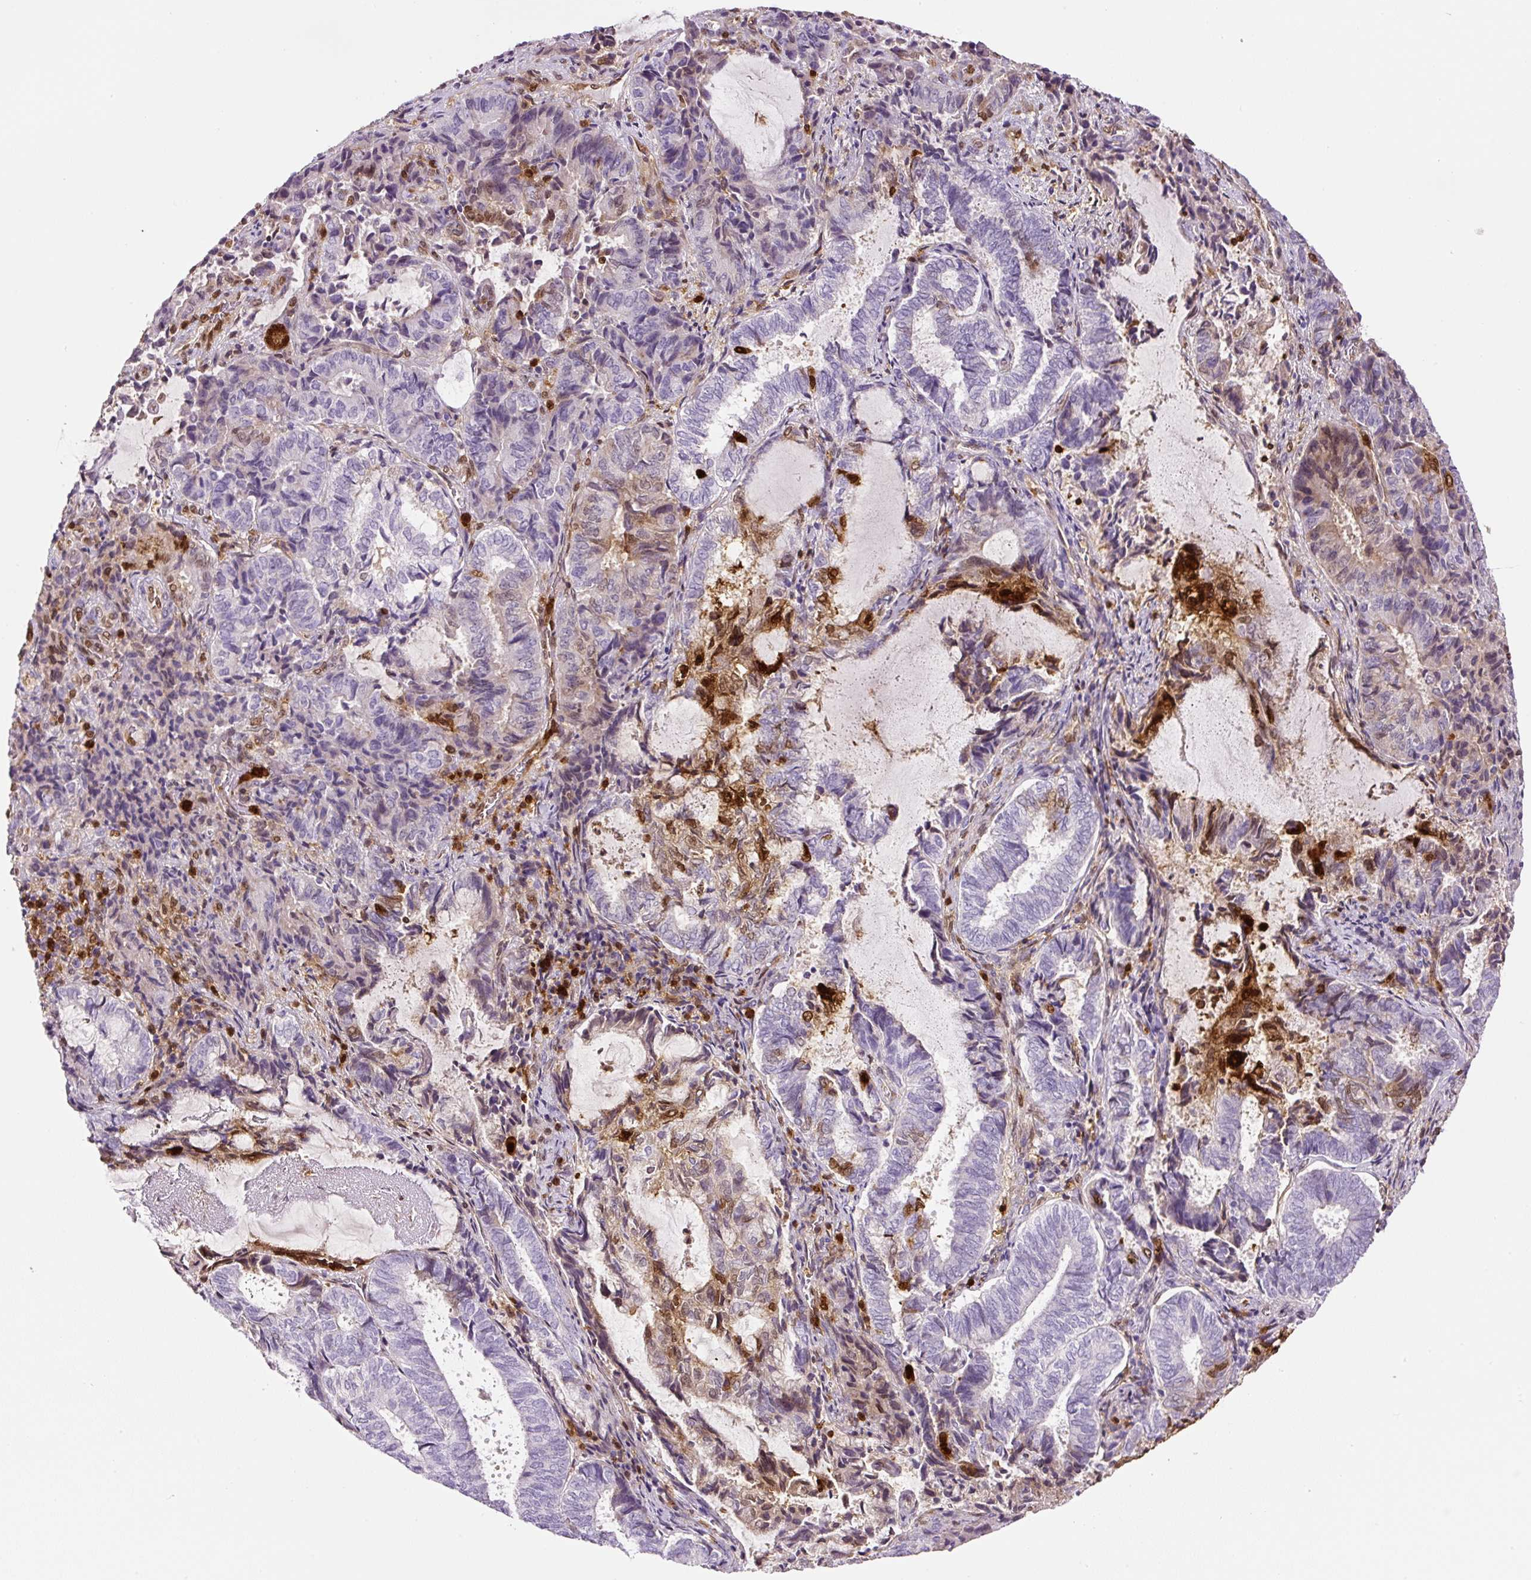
{"staining": {"intensity": "negative", "quantity": "none", "location": "none"}, "tissue": "endometrial cancer", "cell_type": "Tumor cells", "image_type": "cancer", "snomed": [{"axis": "morphology", "description": "Adenocarcinoma, NOS"}, {"axis": "topography", "description": "Endometrium"}], "caption": "Immunohistochemical staining of human endometrial cancer displays no significant expression in tumor cells.", "gene": "ANXA1", "patient": {"sex": "female", "age": 80}}